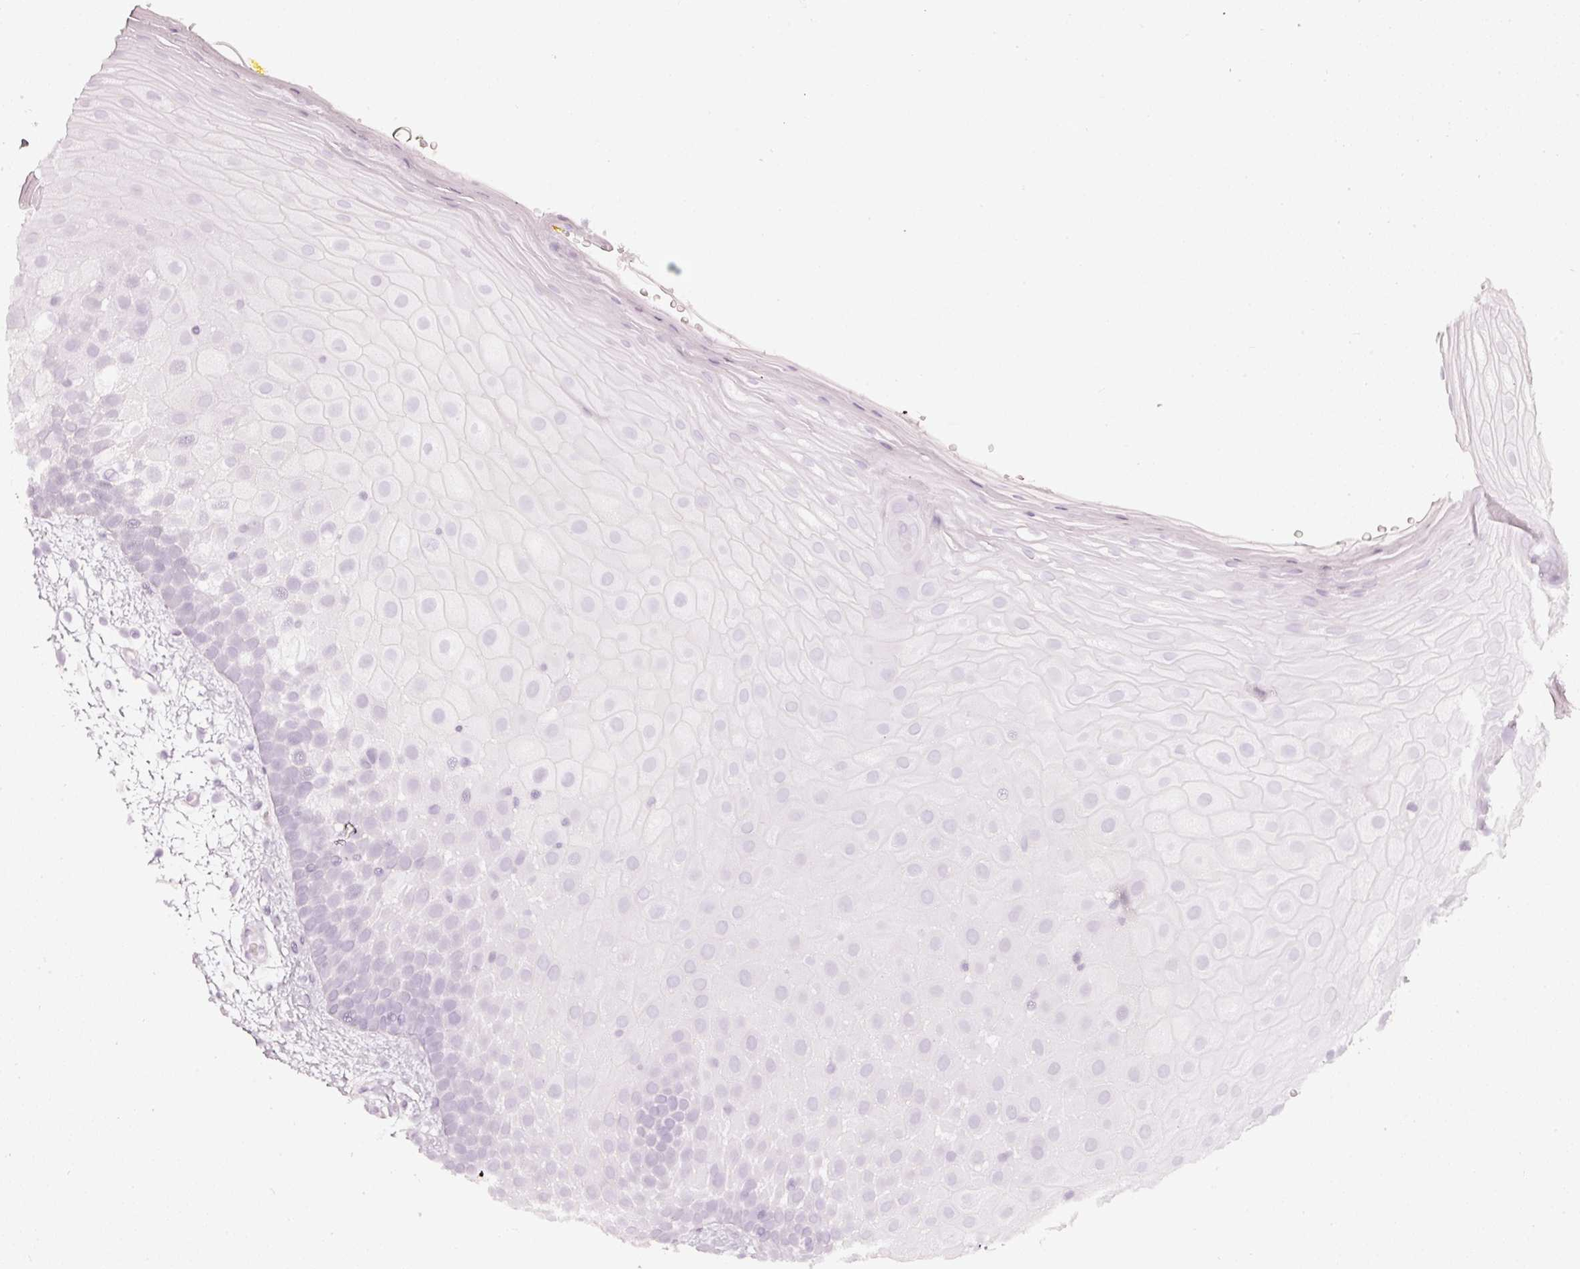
{"staining": {"intensity": "negative", "quantity": "none", "location": "none"}, "tissue": "oral mucosa", "cell_type": "Squamous epithelial cells", "image_type": "normal", "snomed": [{"axis": "morphology", "description": "Normal tissue, NOS"}, {"axis": "morphology", "description": "Squamous cell carcinoma, NOS"}, {"axis": "topography", "description": "Oral tissue"}, {"axis": "topography", "description": "Tounge, NOS"}, {"axis": "topography", "description": "Head-Neck"}], "caption": "This is a photomicrograph of immunohistochemistry (IHC) staining of unremarkable oral mucosa, which shows no positivity in squamous epithelial cells. The staining was performed using DAB (3,3'-diaminobenzidine) to visualize the protein expression in brown, while the nuclei were stained in blue with hematoxylin (Magnification: 20x).", "gene": "CNP", "patient": {"sex": "male", "age": 76}}